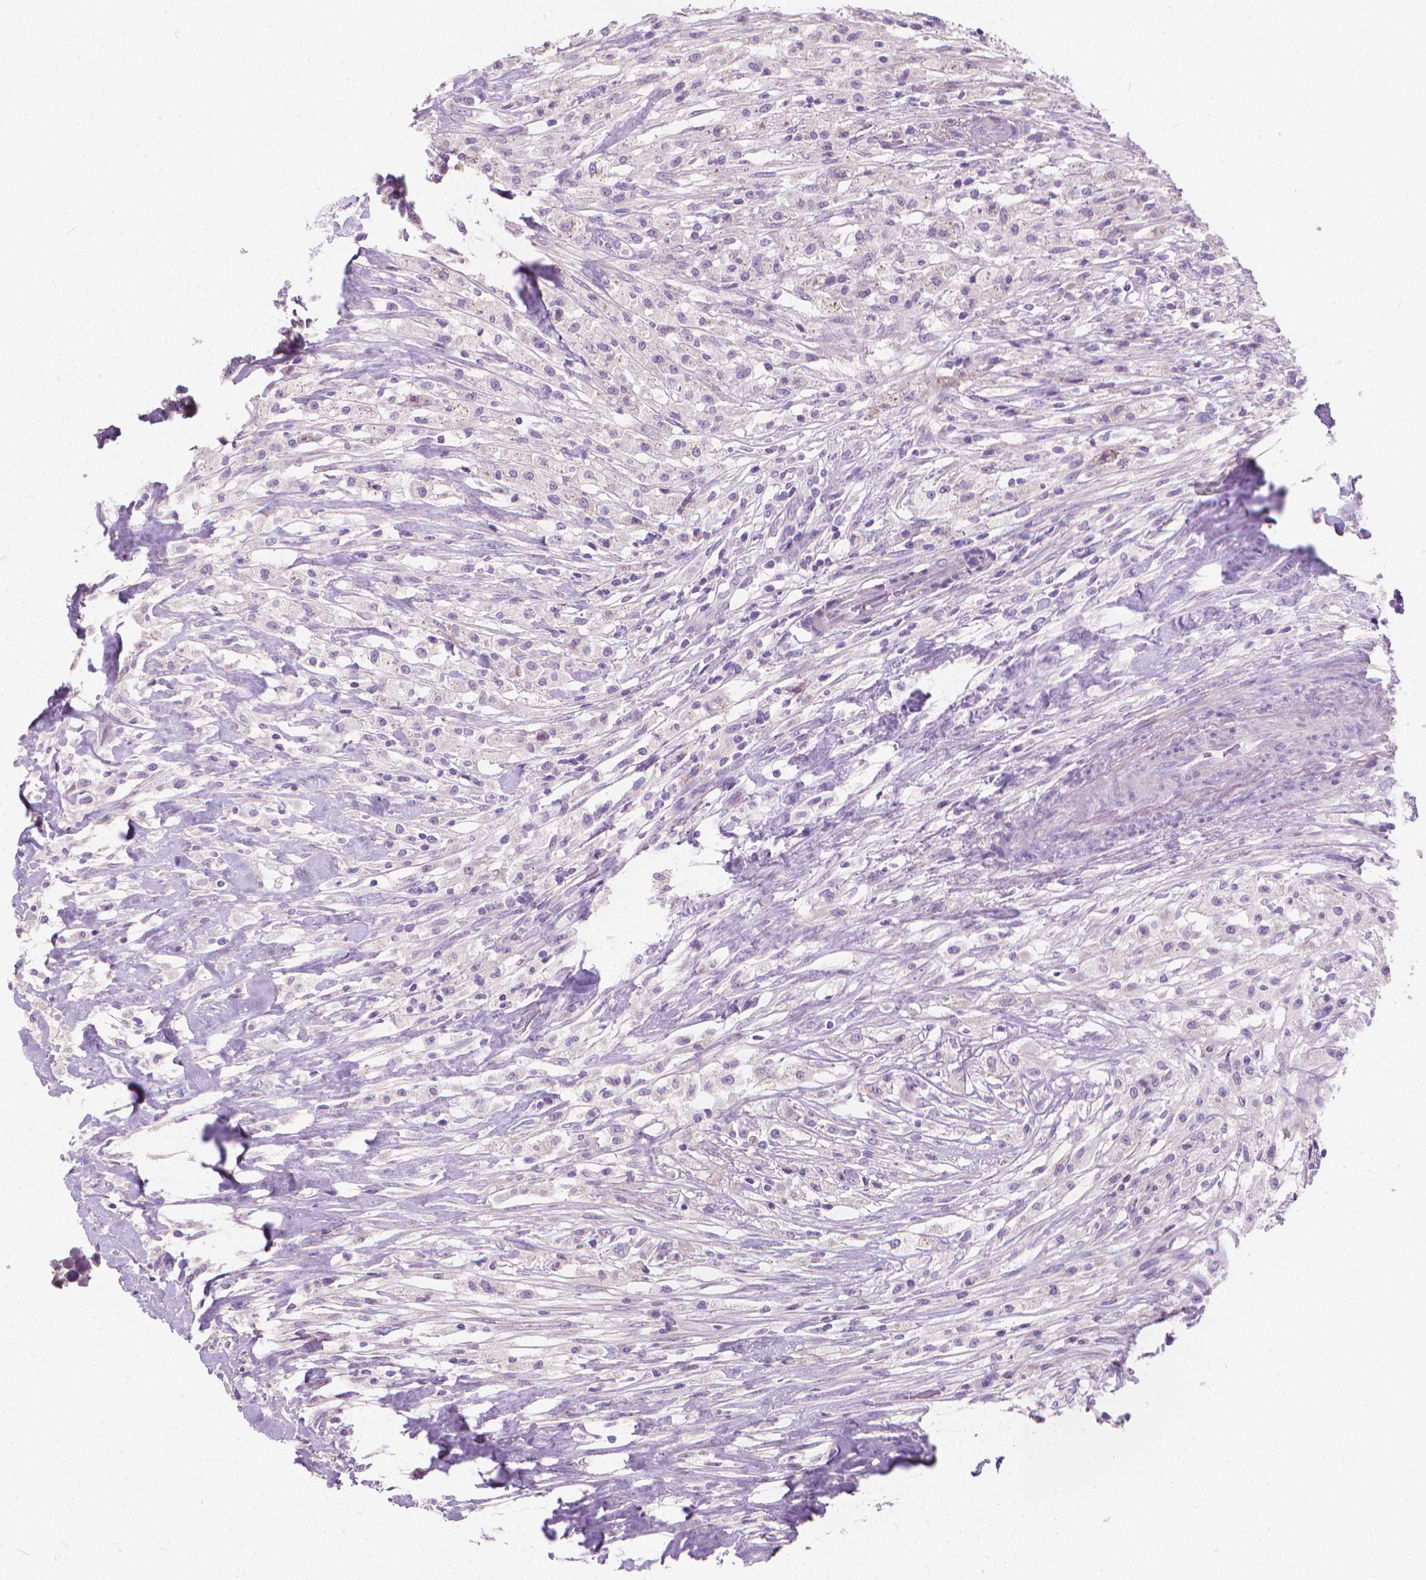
{"staining": {"intensity": "negative", "quantity": "none", "location": "none"}, "tissue": "testis cancer", "cell_type": "Tumor cells", "image_type": "cancer", "snomed": [{"axis": "morphology", "description": "Necrosis, NOS"}, {"axis": "morphology", "description": "Carcinoma, Embryonal, NOS"}, {"axis": "topography", "description": "Testis"}], "caption": "The IHC histopathology image has no significant positivity in tumor cells of testis cancer (embryonal carcinoma) tissue.", "gene": "CABCOCO1", "patient": {"sex": "male", "age": 19}}